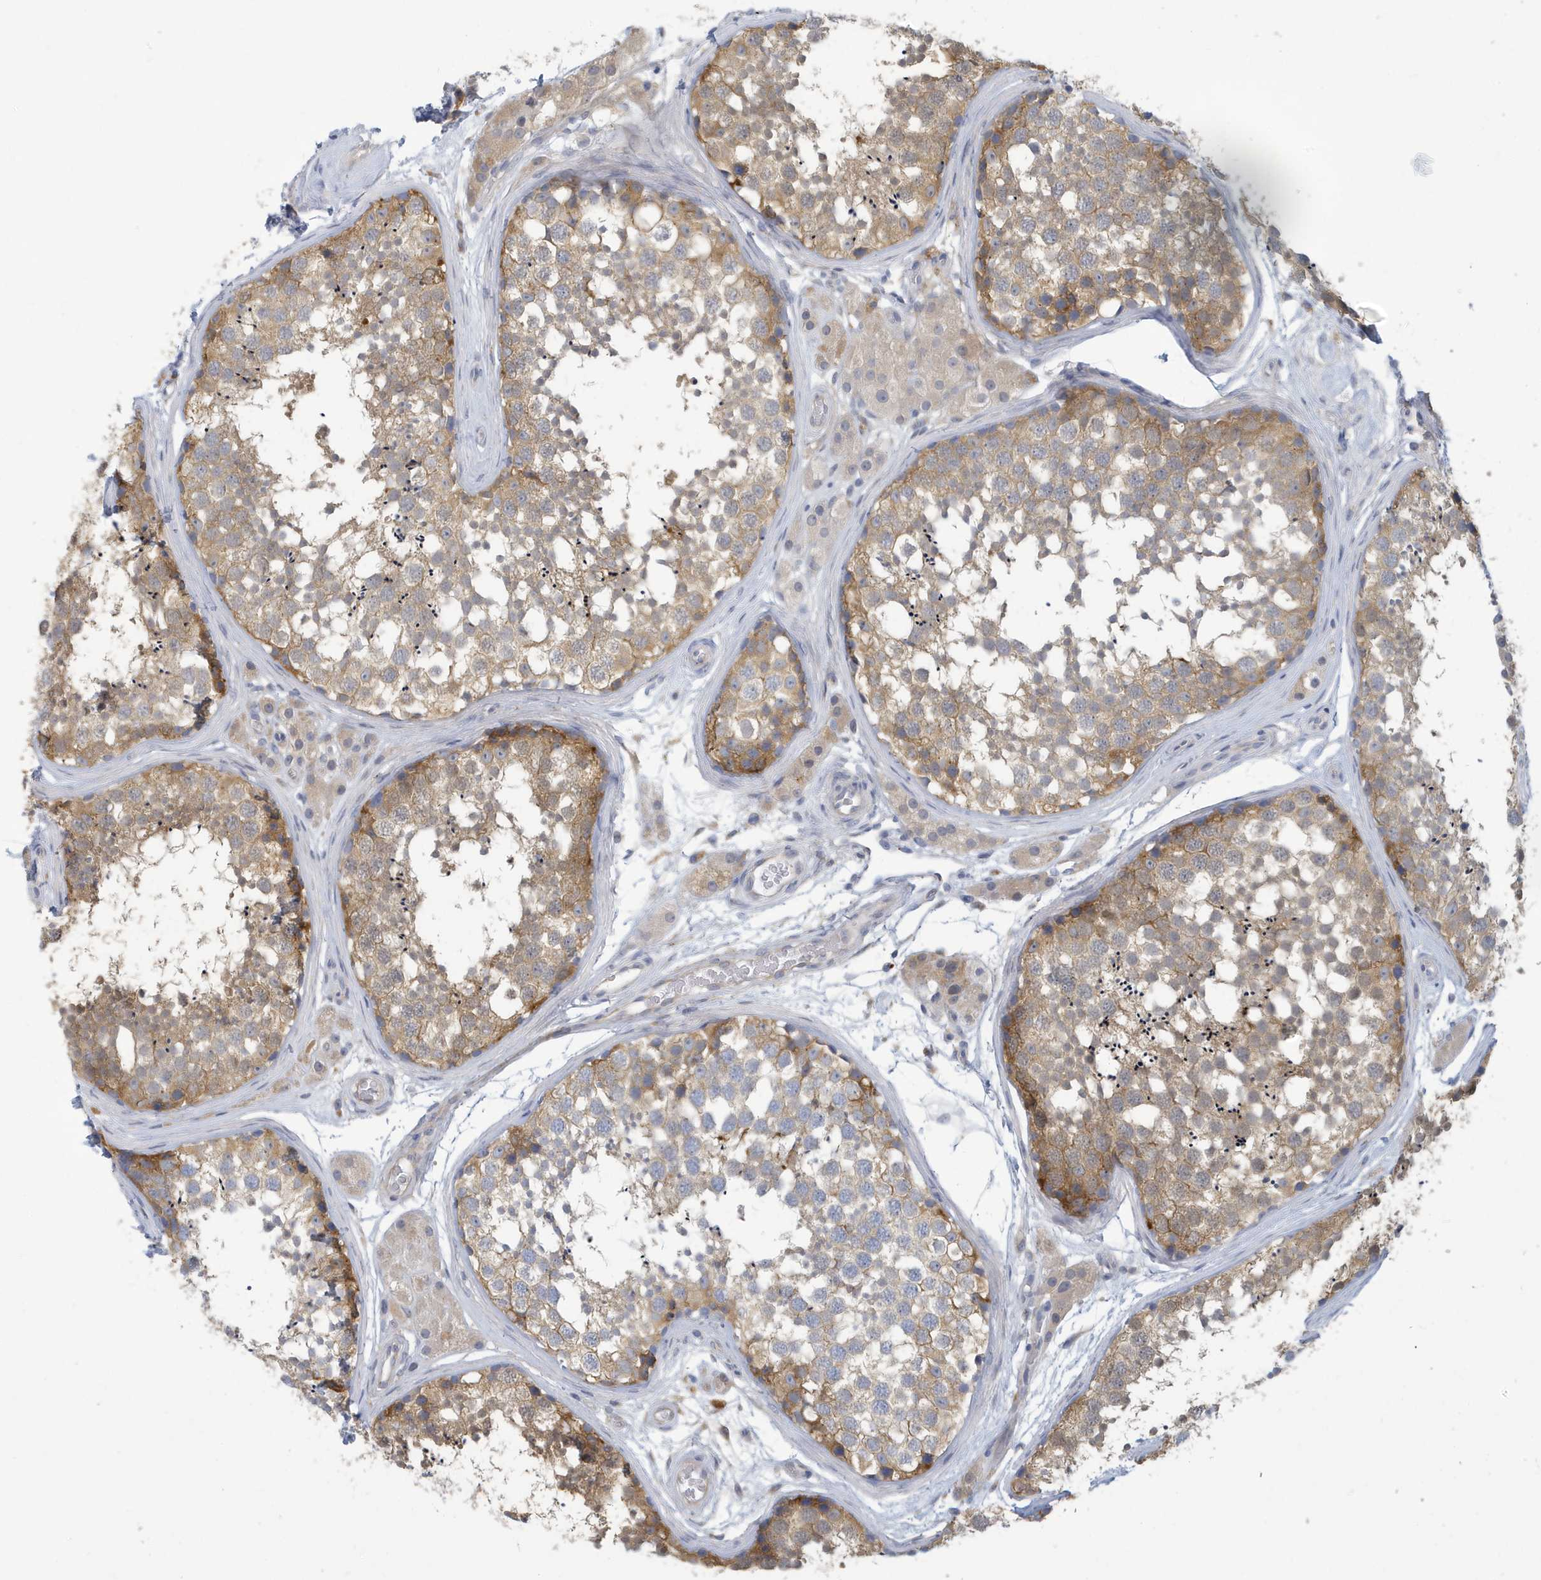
{"staining": {"intensity": "moderate", "quantity": ">75%", "location": "cytoplasmic/membranous"}, "tissue": "testis", "cell_type": "Cells in seminiferous ducts", "image_type": "normal", "snomed": [{"axis": "morphology", "description": "Normal tissue, NOS"}, {"axis": "topography", "description": "Testis"}], "caption": "Immunohistochemical staining of unremarkable testis exhibits >75% levels of moderate cytoplasmic/membranous protein staining in about >75% of cells in seminiferous ducts. The protein is shown in brown color, while the nuclei are stained blue.", "gene": "VTA1", "patient": {"sex": "male", "age": 56}}